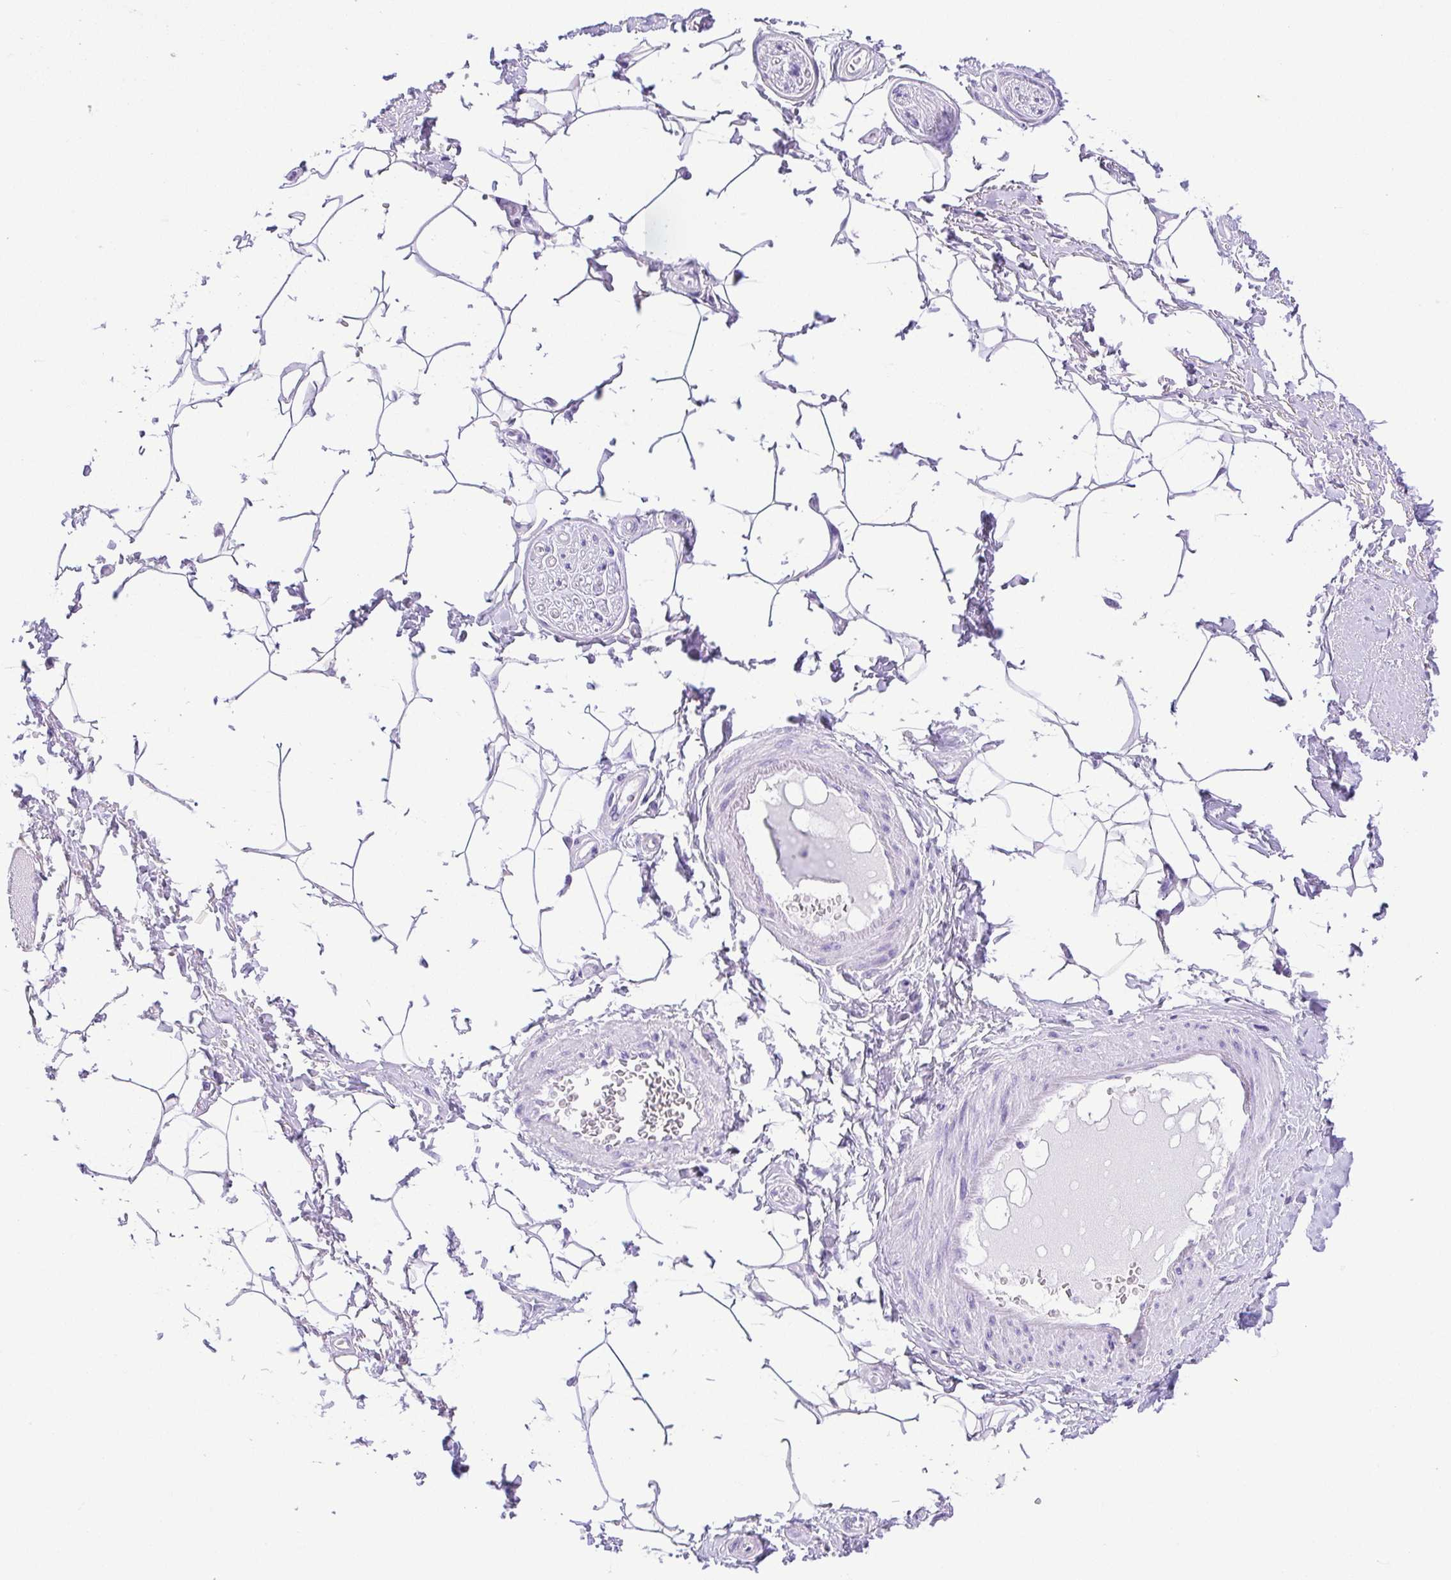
{"staining": {"intensity": "negative", "quantity": "none", "location": "none"}, "tissue": "adipose tissue", "cell_type": "Adipocytes", "image_type": "normal", "snomed": [{"axis": "morphology", "description": "Normal tissue, NOS"}, {"axis": "topography", "description": "Peripheral nerve tissue"}], "caption": "Immunohistochemistry micrograph of normal human adipose tissue stained for a protein (brown), which shows no expression in adipocytes.", "gene": "CDSN", "patient": {"sex": "male", "age": 51}}